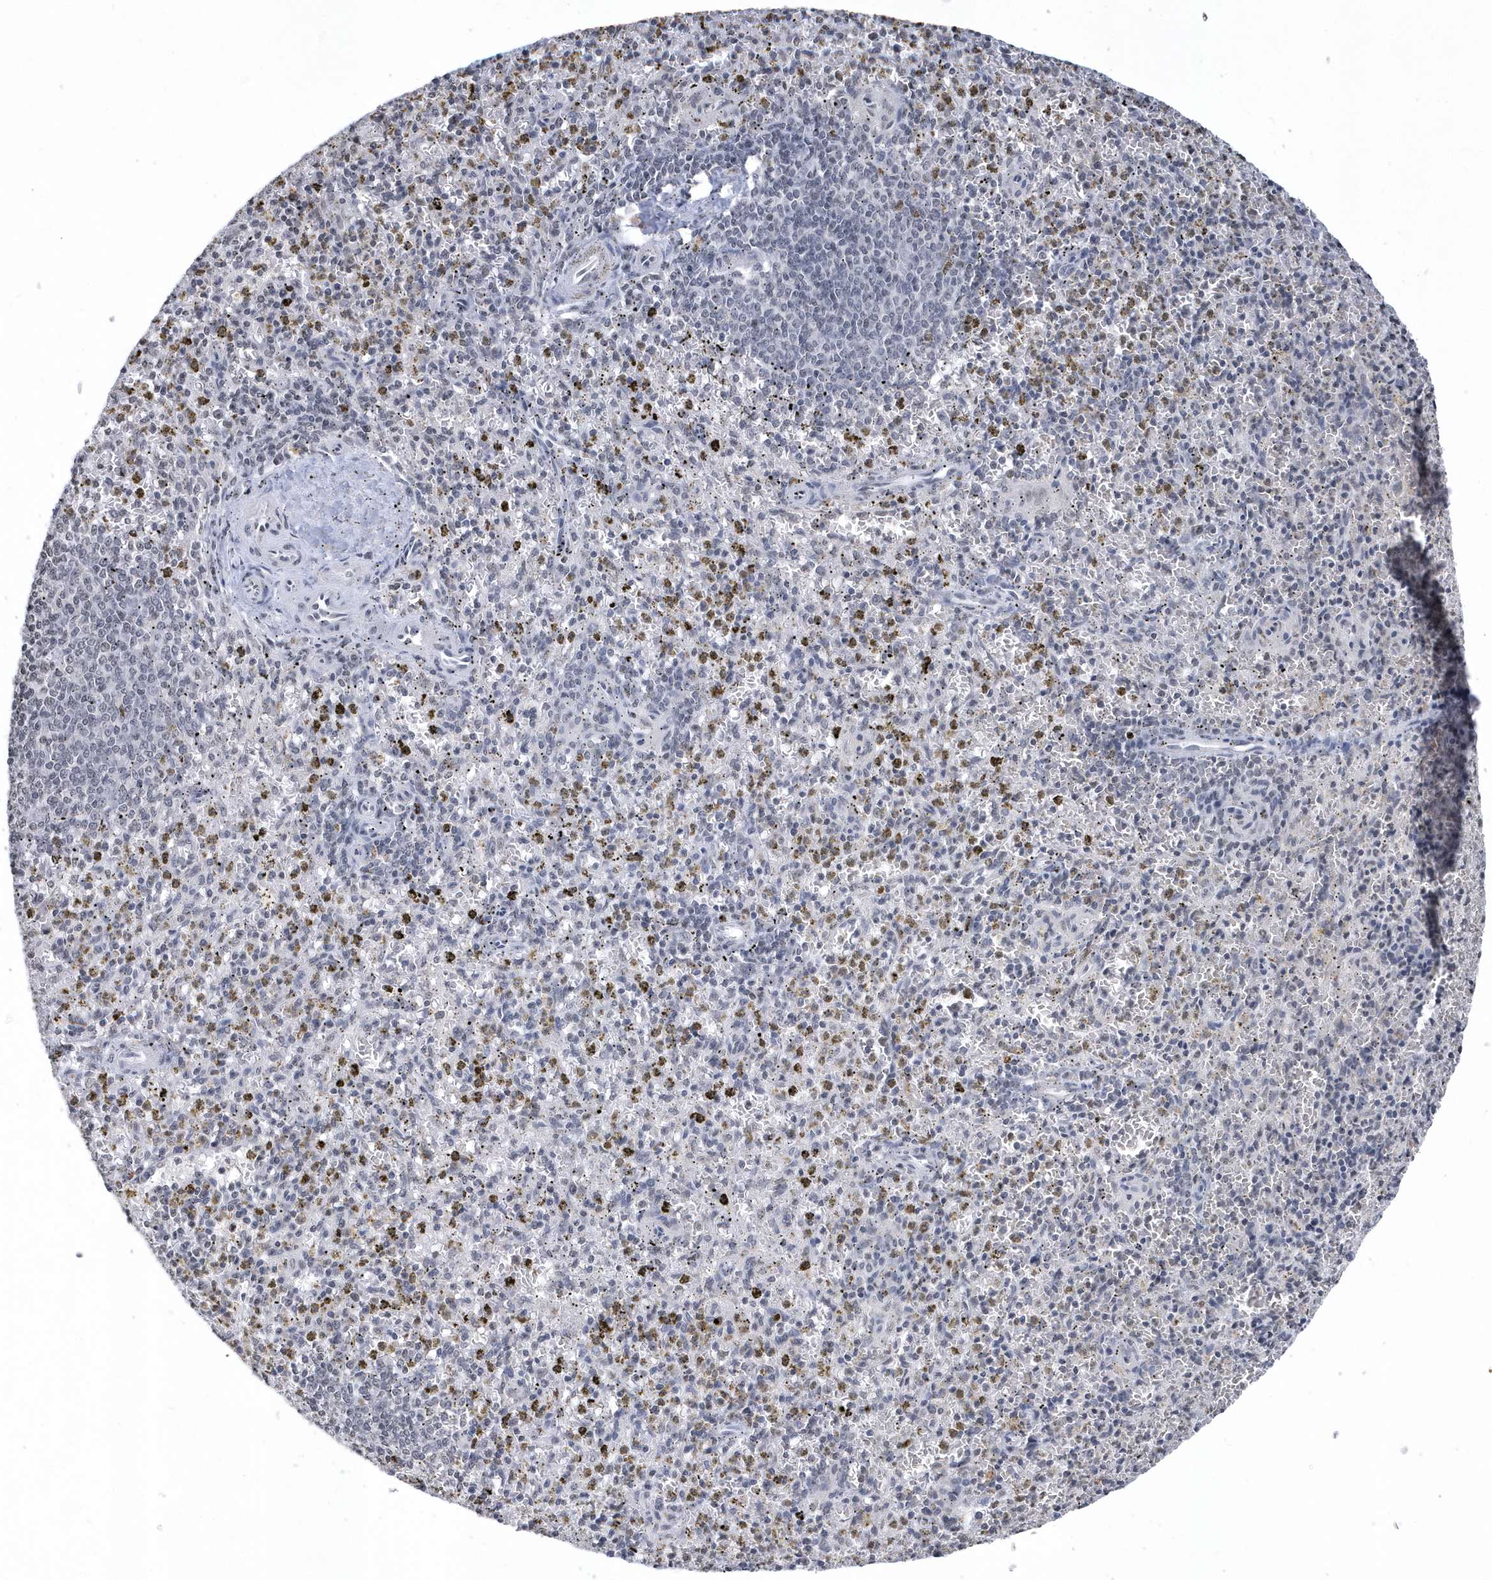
{"staining": {"intensity": "negative", "quantity": "none", "location": "none"}, "tissue": "spleen", "cell_type": "Cells in red pulp", "image_type": "normal", "snomed": [{"axis": "morphology", "description": "Normal tissue, NOS"}, {"axis": "topography", "description": "Spleen"}], "caption": "High power microscopy histopathology image of an immunohistochemistry histopathology image of unremarkable spleen, revealing no significant expression in cells in red pulp. (IHC, brightfield microscopy, high magnification).", "gene": "VWA5B2", "patient": {"sex": "male", "age": 72}}